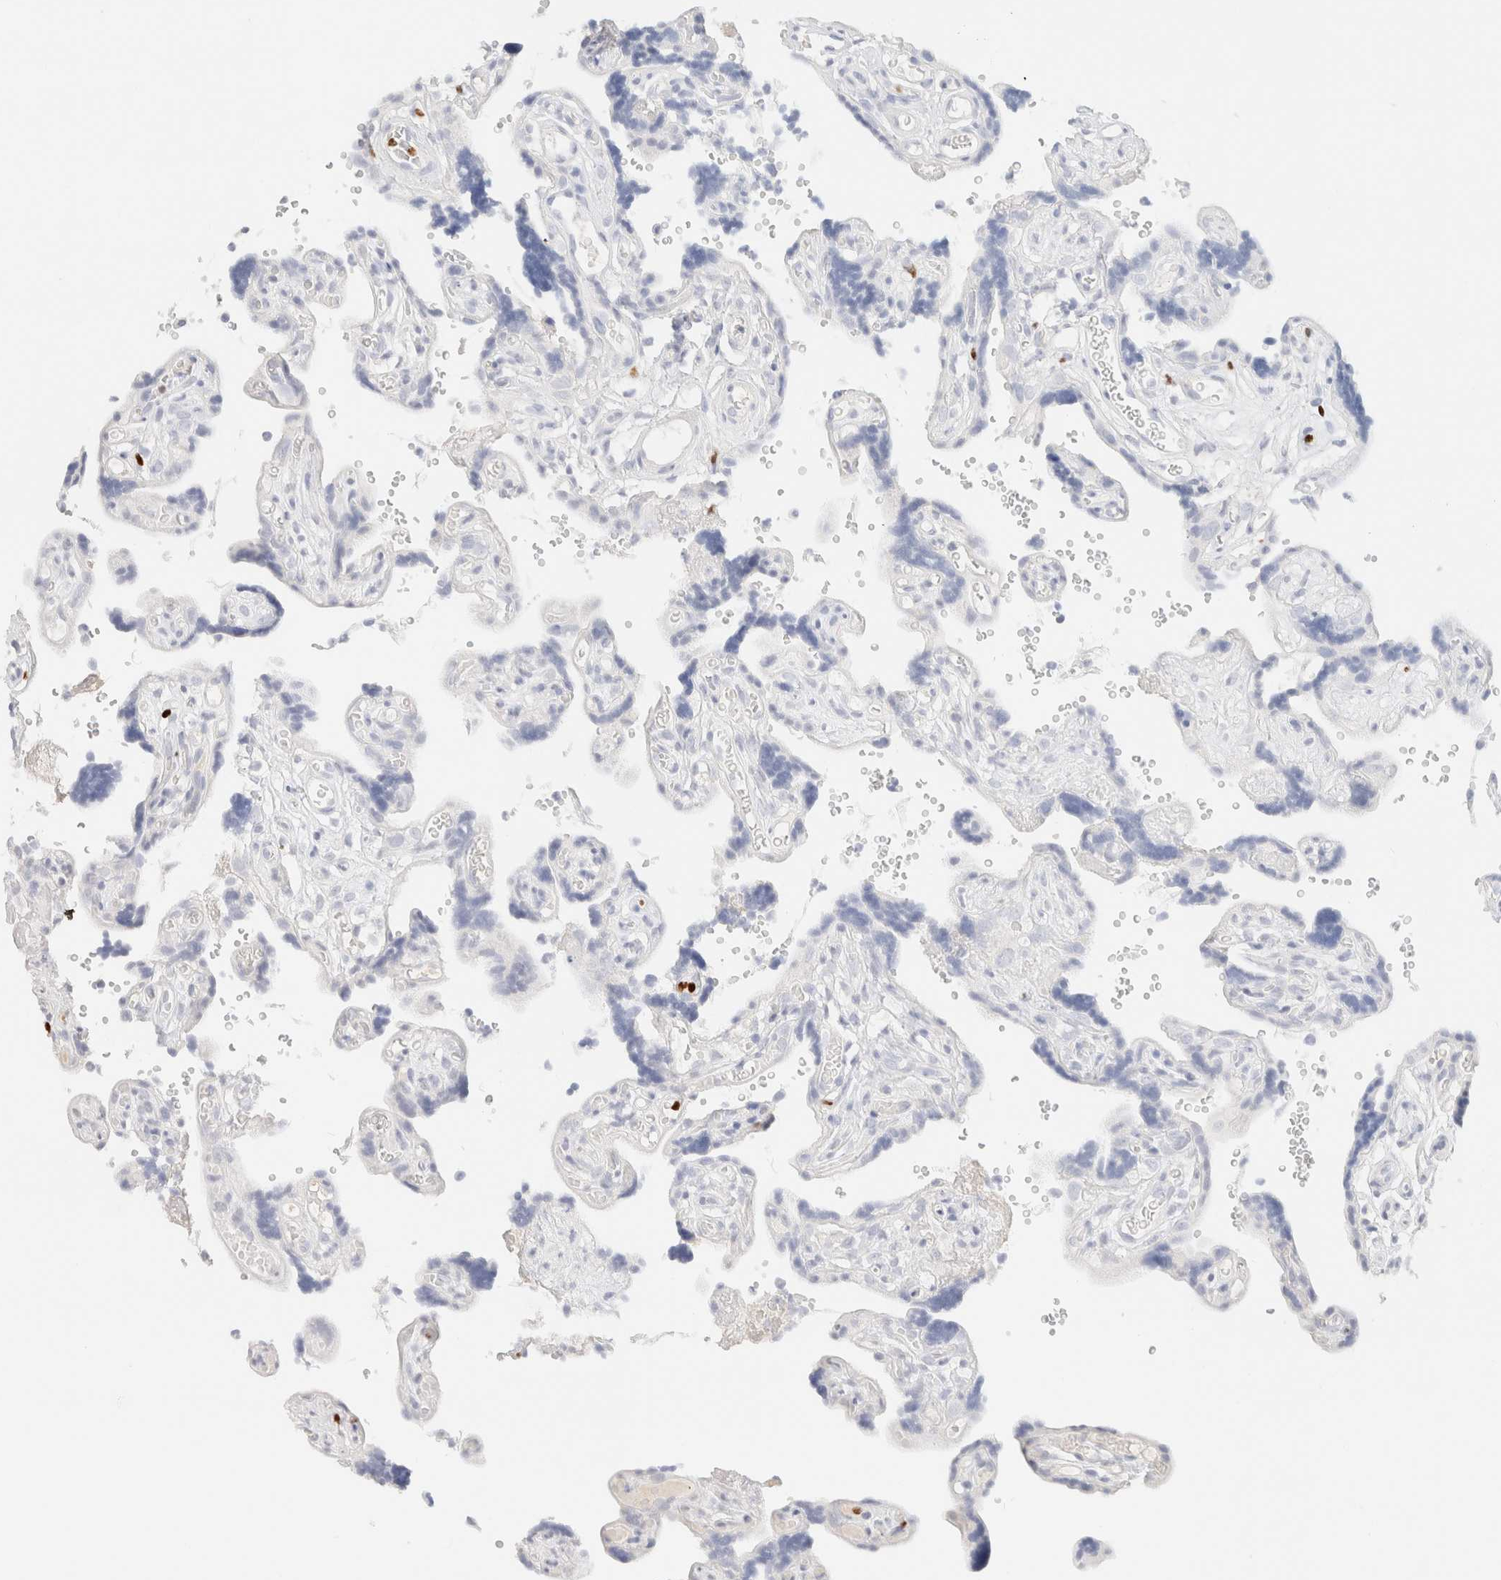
{"staining": {"intensity": "negative", "quantity": "none", "location": "none"}, "tissue": "placenta", "cell_type": "Decidual cells", "image_type": "normal", "snomed": [{"axis": "morphology", "description": "Normal tissue, NOS"}, {"axis": "topography", "description": "Placenta"}], "caption": "This is an immunohistochemistry micrograph of normal human placenta. There is no positivity in decidual cells.", "gene": "IKZF3", "patient": {"sex": "female", "age": 30}}